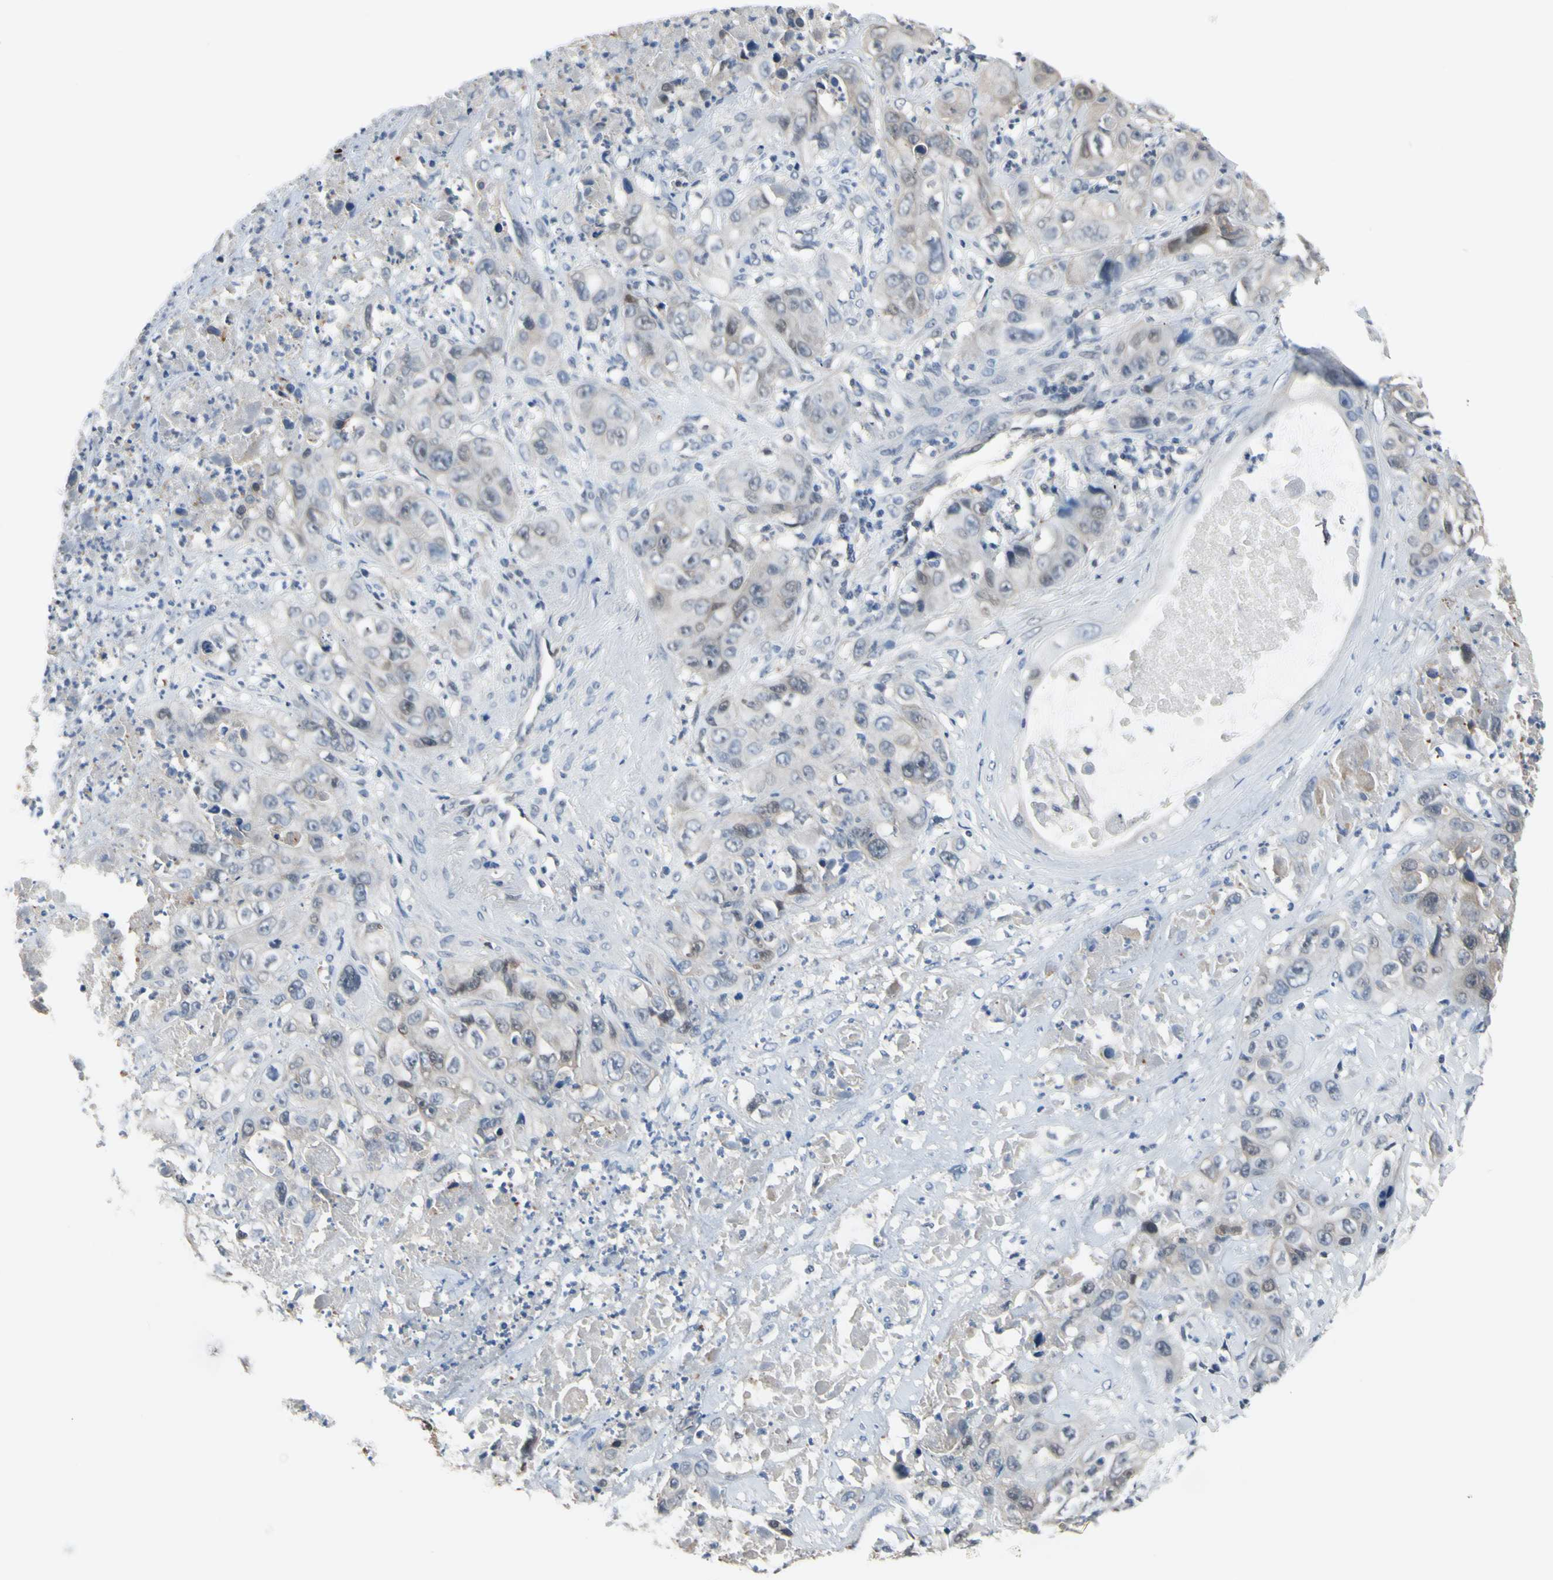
{"staining": {"intensity": "negative", "quantity": "none", "location": "none"}, "tissue": "liver cancer", "cell_type": "Tumor cells", "image_type": "cancer", "snomed": [{"axis": "morphology", "description": "Cholangiocarcinoma"}, {"axis": "topography", "description": "Liver"}], "caption": "Immunohistochemistry (IHC) of human liver cancer displays no staining in tumor cells.", "gene": "HSPA4", "patient": {"sex": "female", "age": 61}}